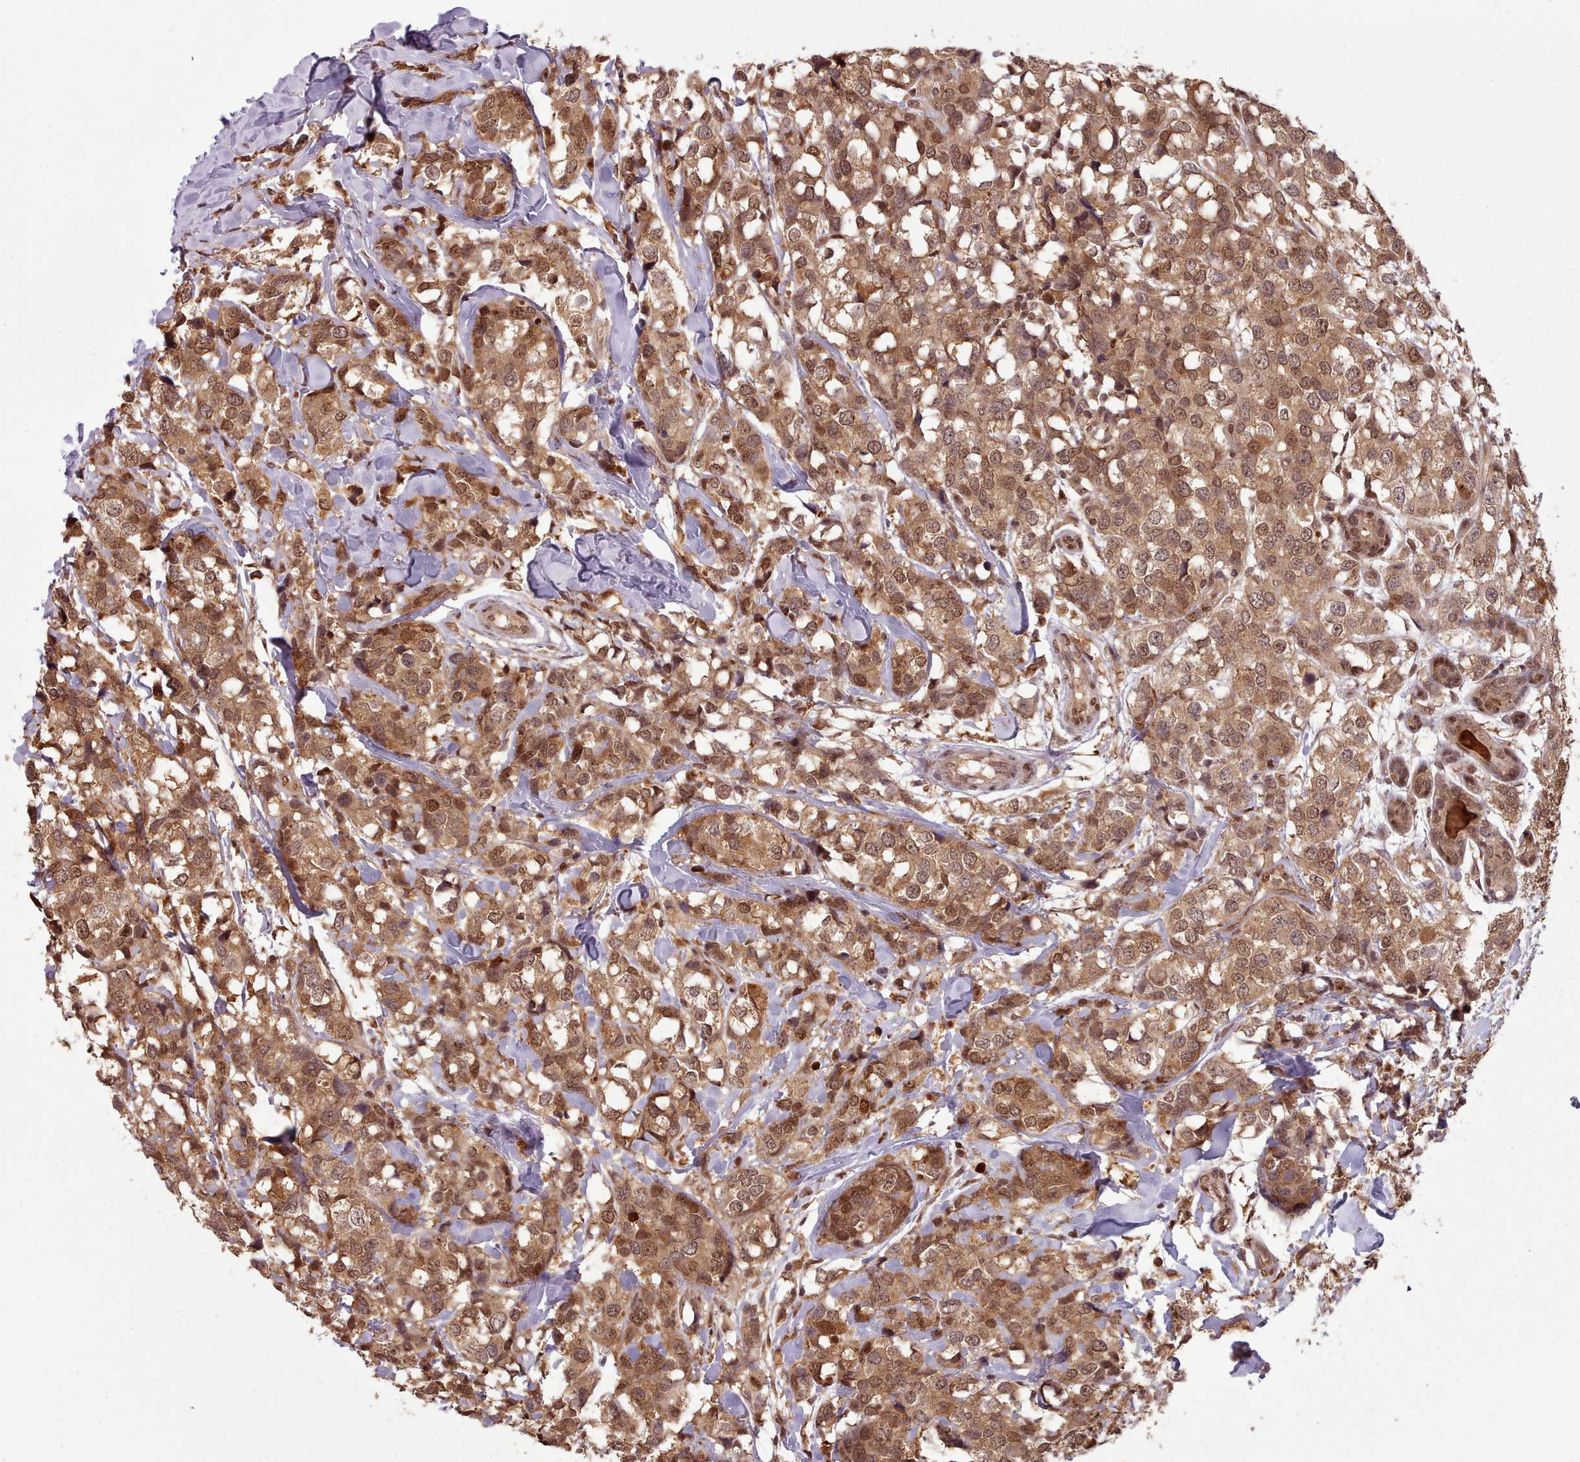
{"staining": {"intensity": "moderate", "quantity": ">75%", "location": "cytoplasmic/membranous,nuclear"}, "tissue": "breast cancer", "cell_type": "Tumor cells", "image_type": "cancer", "snomed": [{"axis": "morphology", "description": "Lobular carcinoma"}, {"axis": "topography", "description": "Breast"}], "caption": "The immunohistochemical stain shows moderate cytoplasmic/membranous and nuclear staining in tumor cells of breast cancer (lobular carcinoma) tissue.", "gene": "RPS27A", "patient": {"sex": "female", "age": 59}}